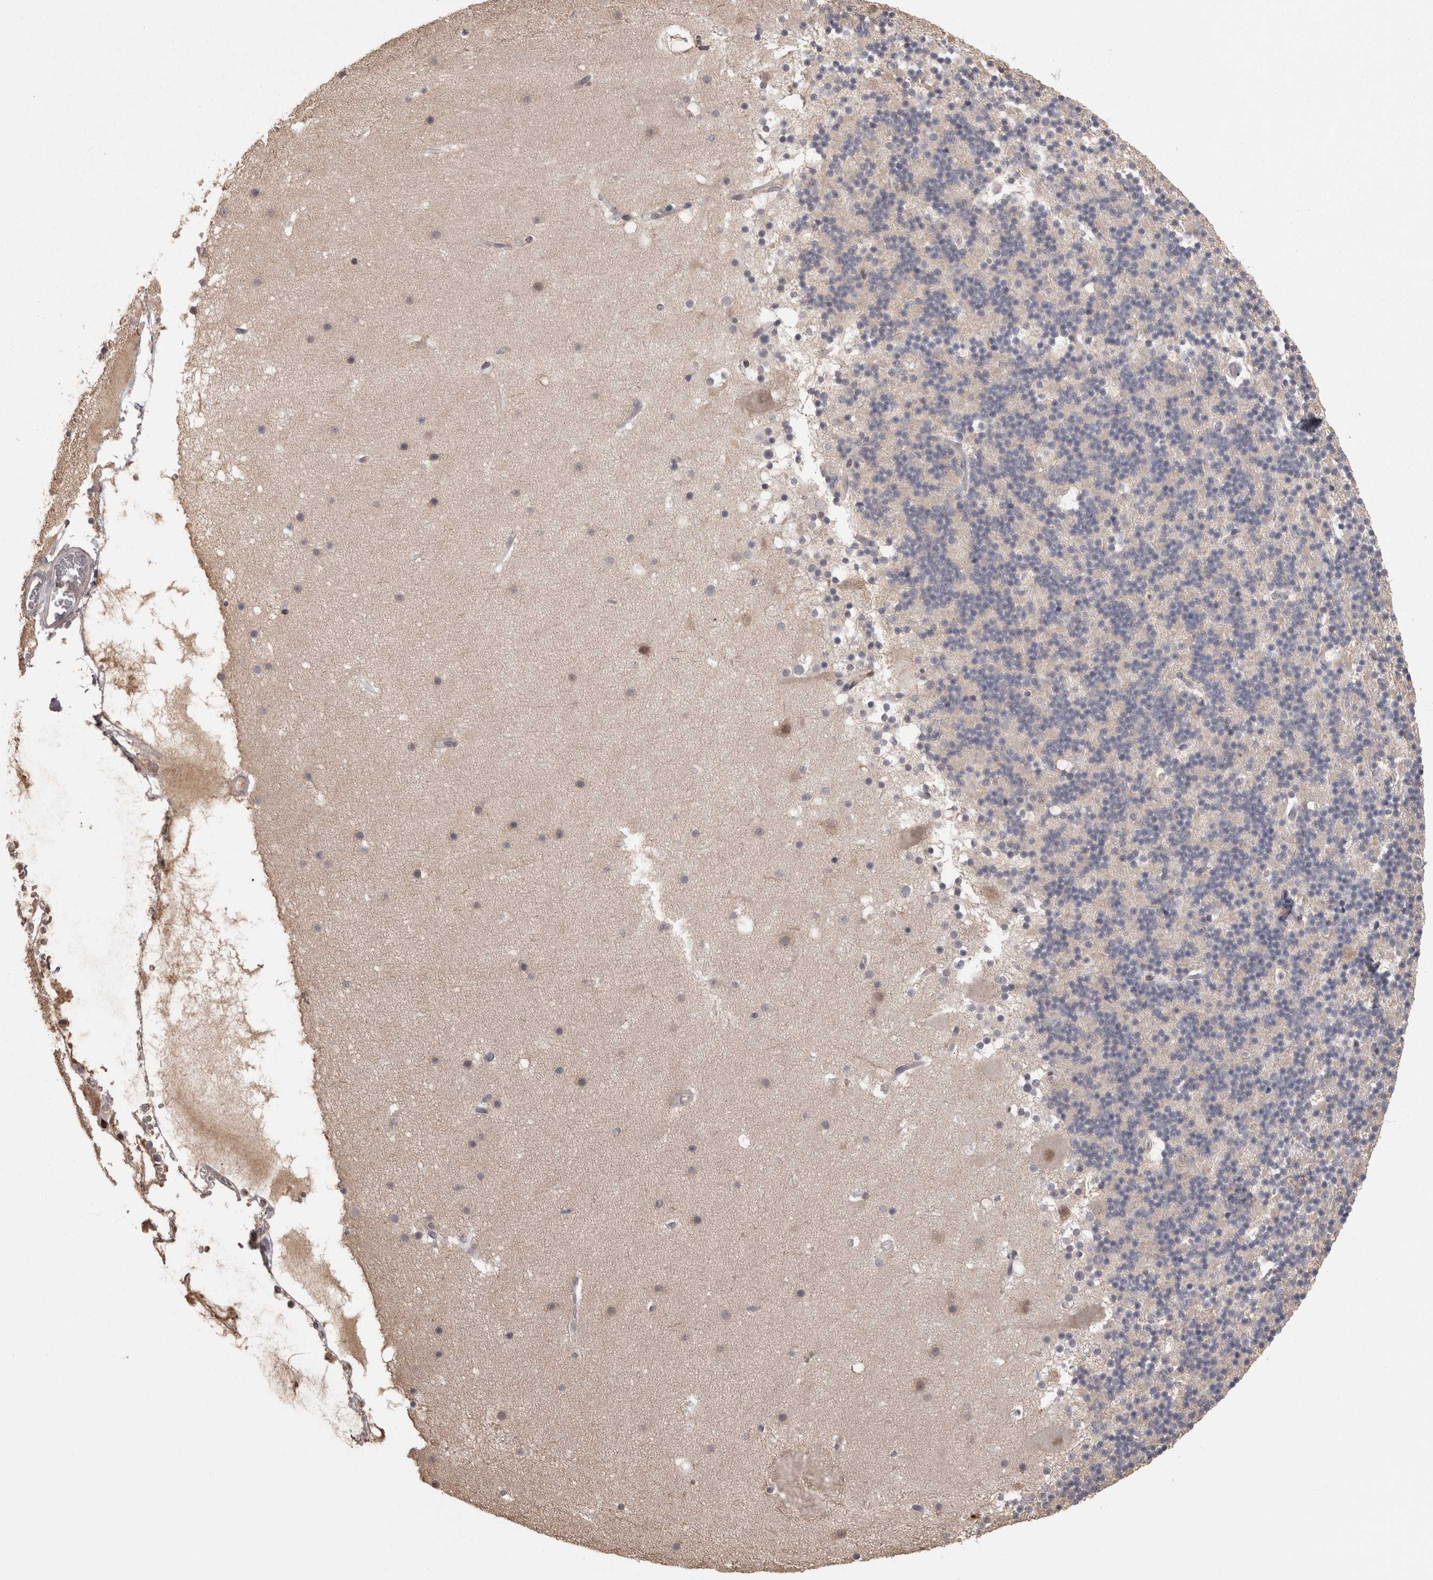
{"staining": {"intensity": "negative", "quantity": "none", "location": "none"}, "tissue": "cerebellum", "cell_type": "Cells in granular layer", "image_type": "normal", "snomed": [{"axis": "morphology", "description": "Normal tissue, NOS"}, {"axis": "topography", "description": "Cerebellum"}], "caption": "Histopathology image shows no protein expression in cells in granular layer of unremarkable cerebellum. Brightfield microscopy of immunohistochemistry stained with DAB (brown) and hematoxylin (blue), captured at high magnification.", "gene": "SKAP1", "patient": {"sex": "male", "age": 57}}